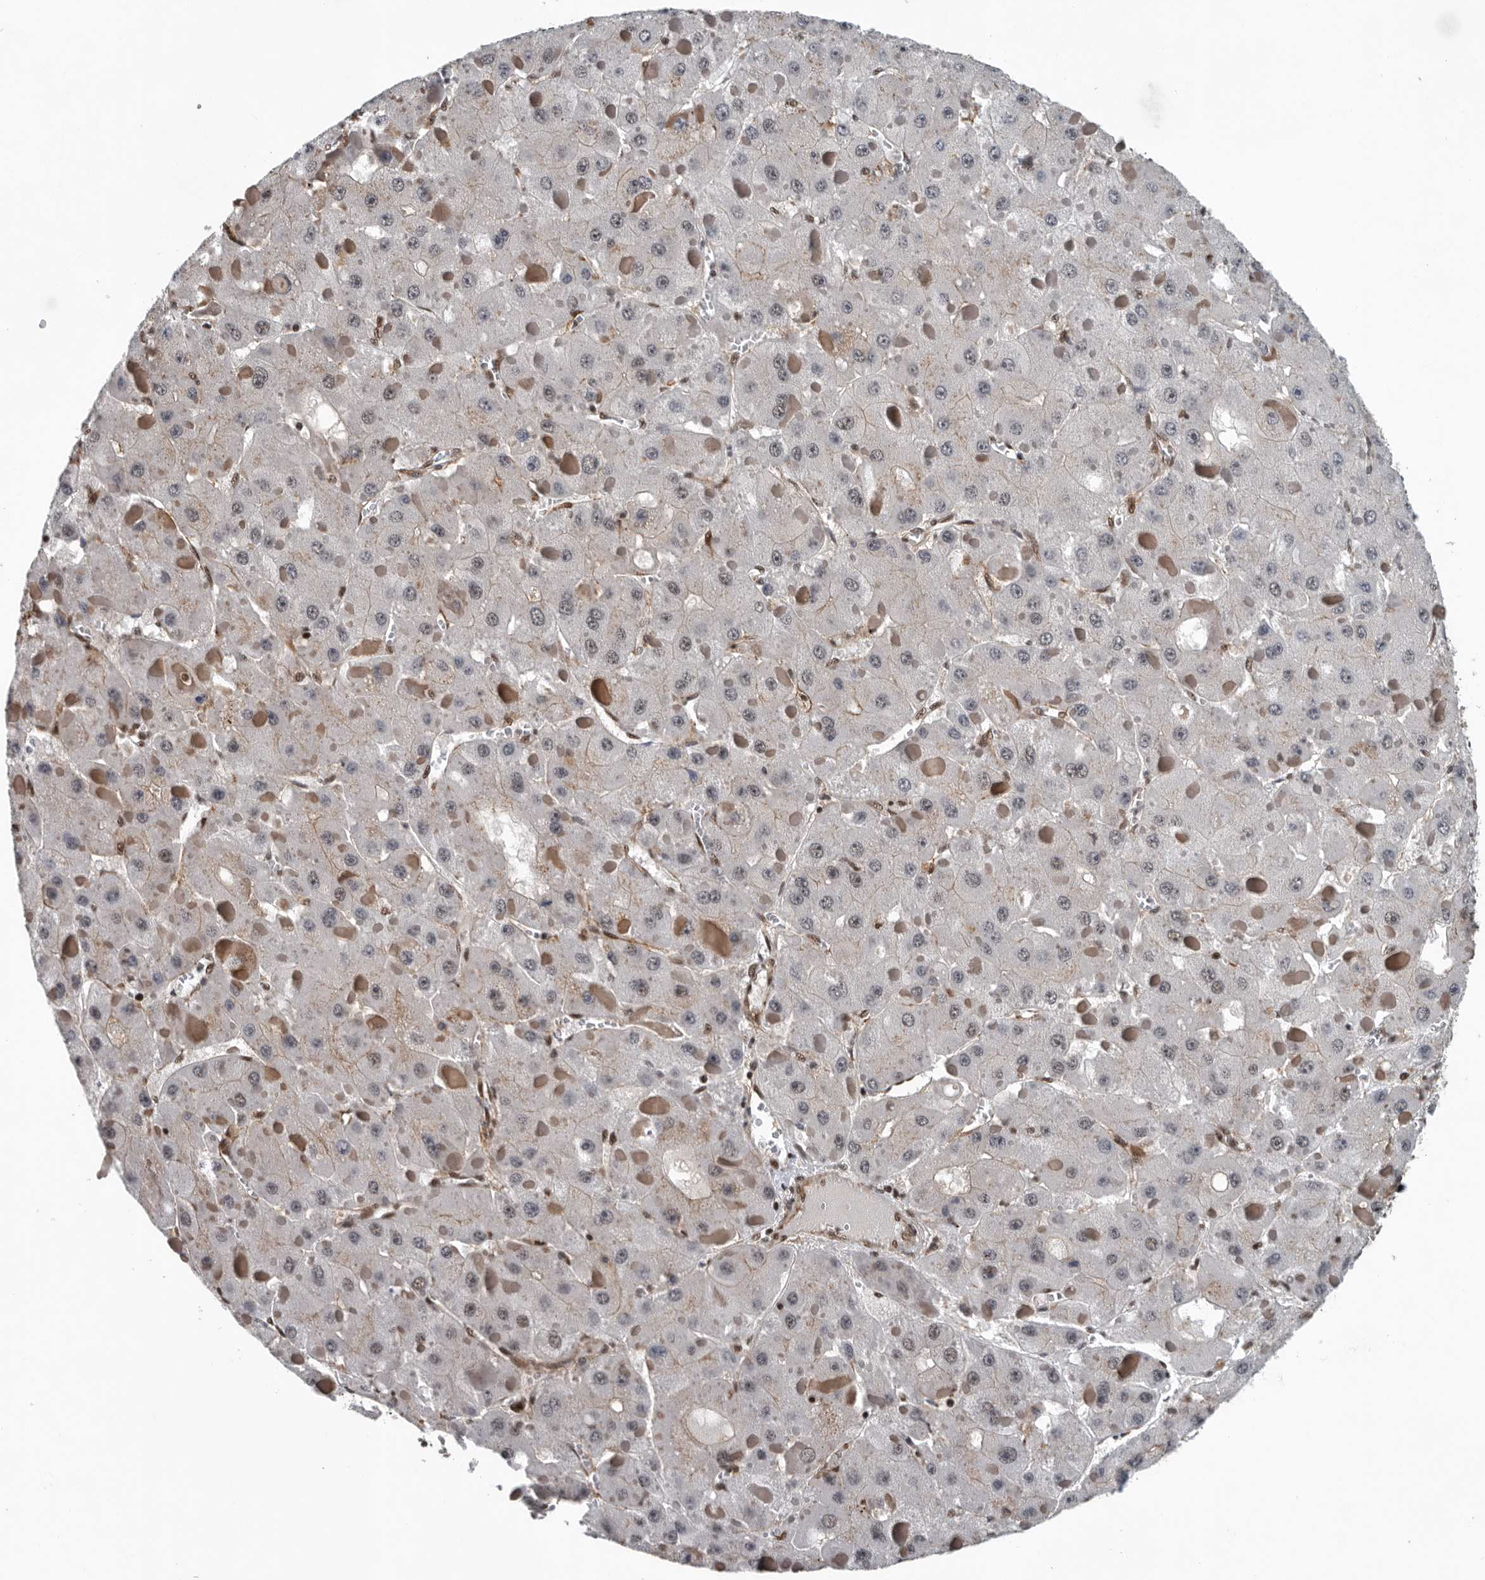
{"staining": {"intensity": "weak", "quantity": "<25%", "location": "nuclear"}, "tissue": "liver cancer", "cell_type": "Tumor cells", "image_type": "cancer", "snomed": [{"axis": "morphology", "description": "Carcinoma, Hepatocellular, NOS"}, {"axis": "topography", "description": "Liver"}], "caption": "Hepatocellular carcinoma (liver) stained for a protein using immunohistochemistry reveals no positivity tumor cells.", "gene": "SENP7", "patient": {"sex": "female", "age": 73}}